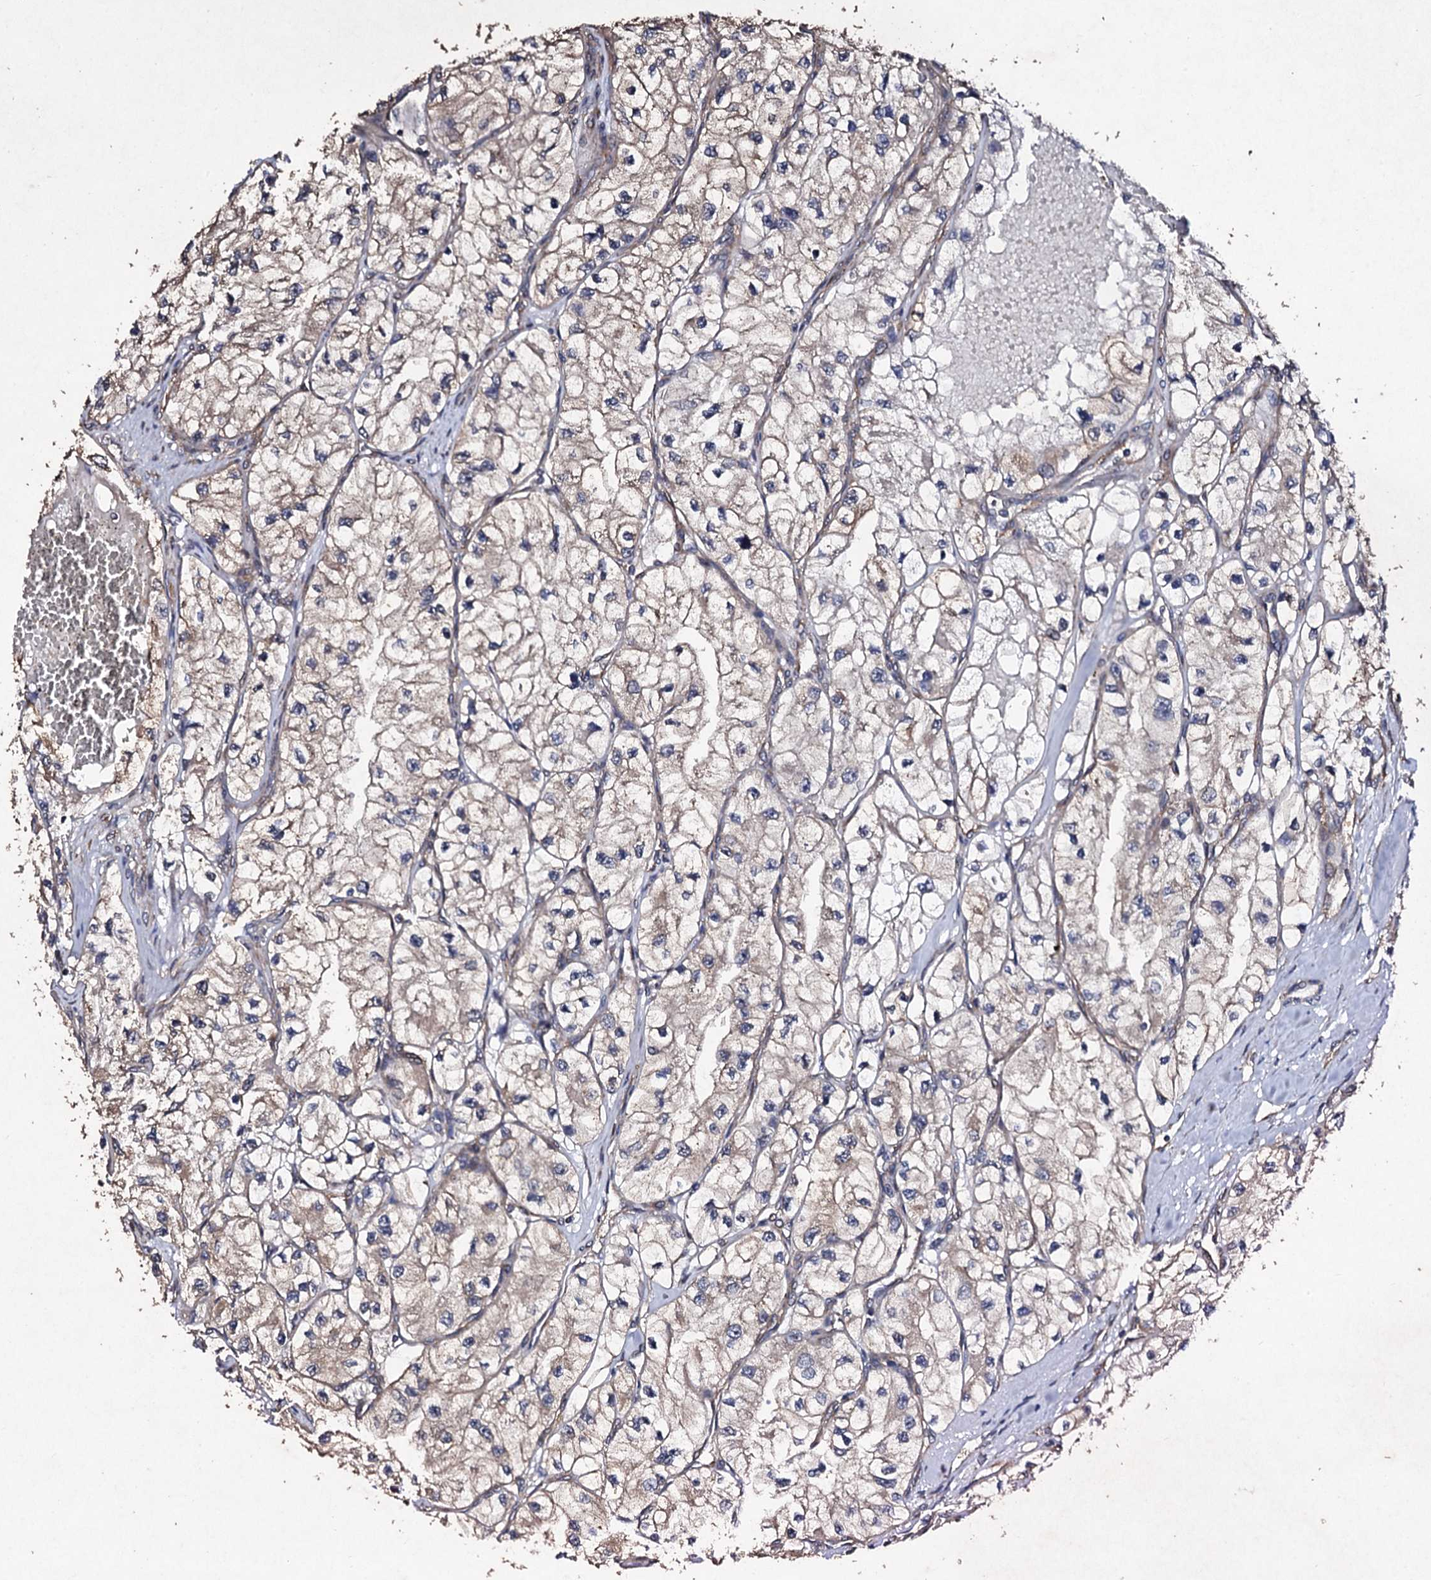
{"staining": {"intensity": "weak", "quantity": ">75%", "location": "cytoplasmic/membranous"}, "tissue": "renal cancer", "cell_type": "Tumor cells", "image_type": "cancer", "snomed": [{"axis": "morphology", "description": "Adenocarcinoma, NOS"}, {"axis": "topography", "description": "Kidney"}], "caption": "Immunohistochemistry (IHC) image of neoplastic tissue: human adenocarcinoma (renal) stained using immunohistochemistry reveals low levels of weak protein expression localized specifically in the cytoplasmic/membranous of tumor cells, appearing as a cytoplasmic/membranous brown color.", "gene": "MOCOS", "patient": {"sex": "female", "age": 57}}